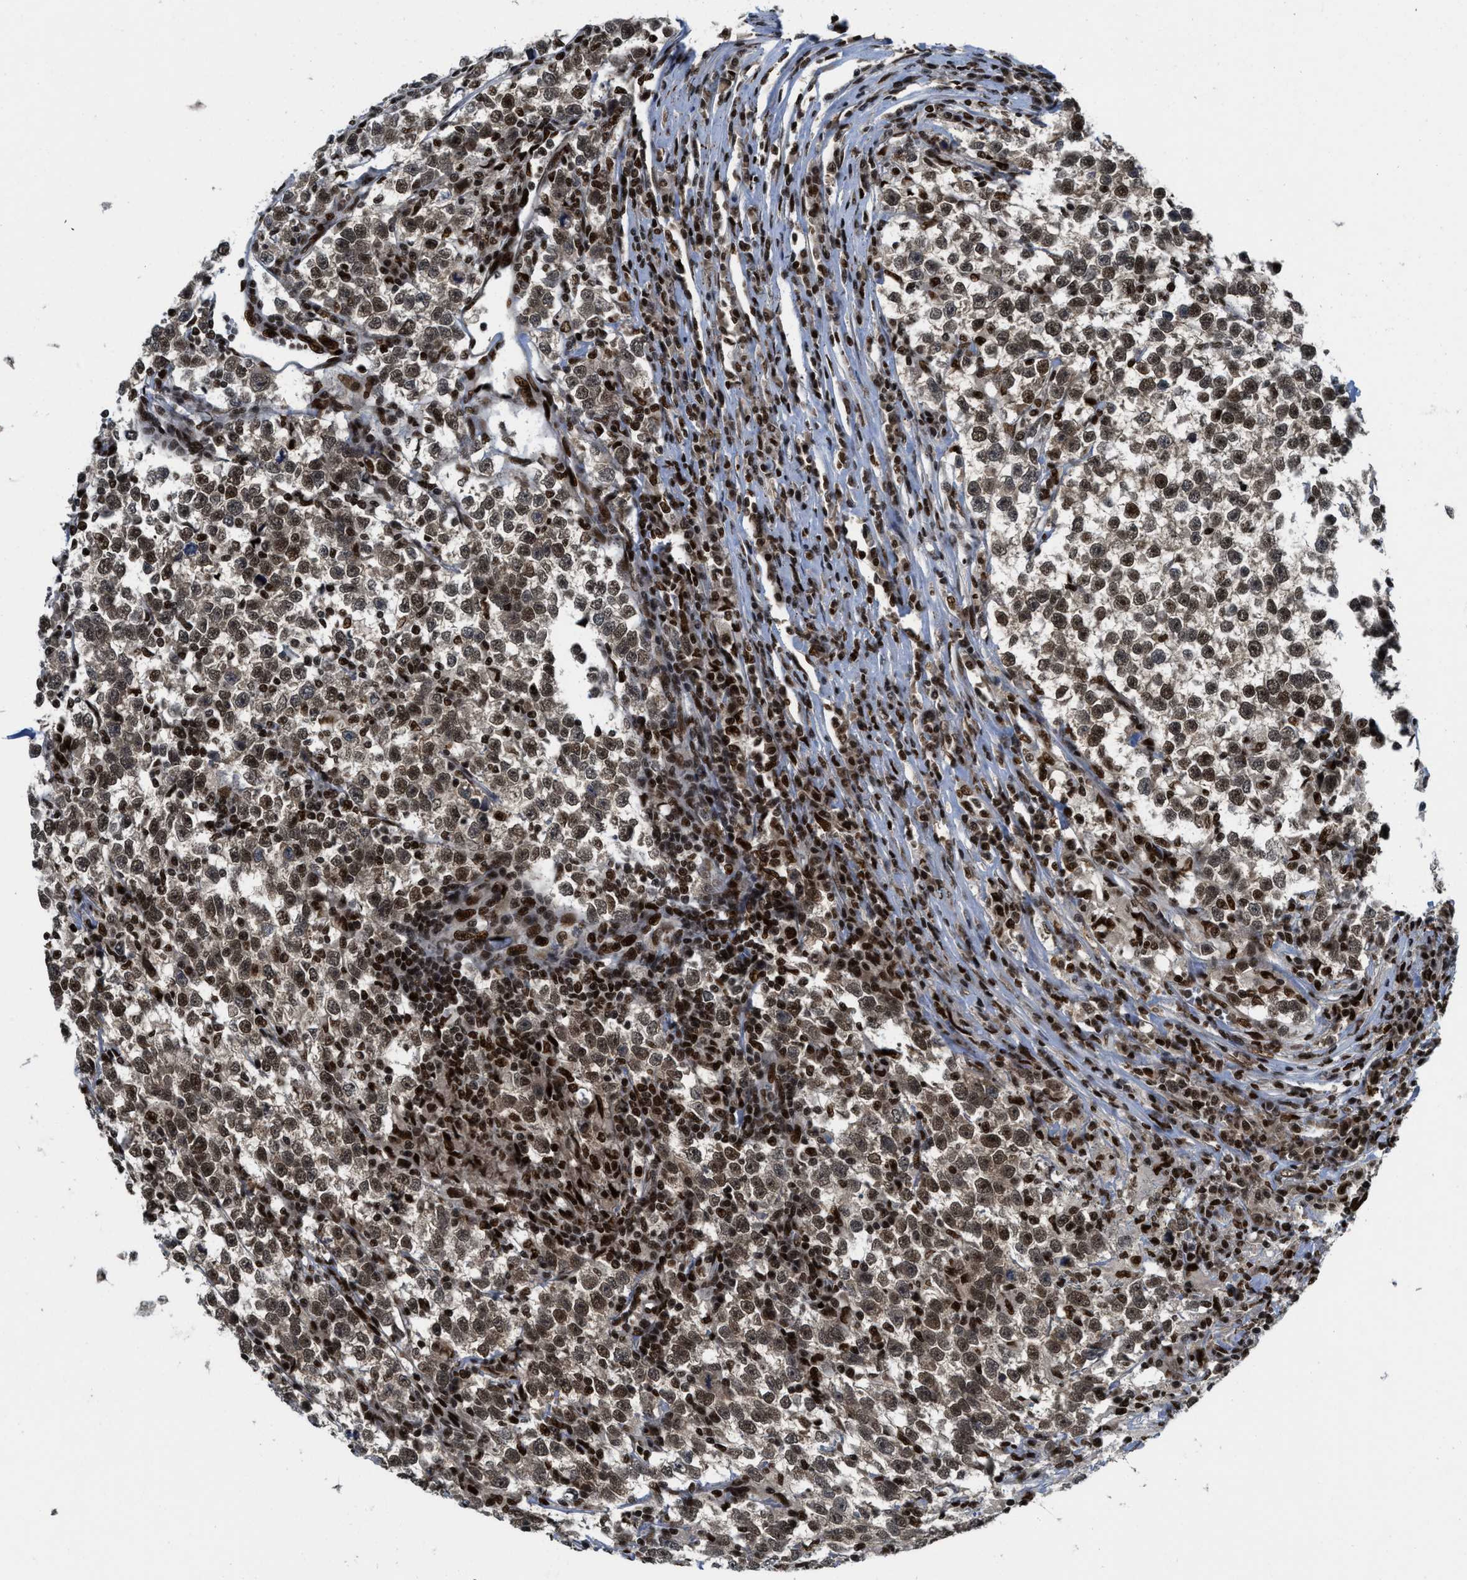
{"staining": {"intensity": "moderate", "quantity": ">75%", "location": "nuclear"}, "tissue": "testis cancer", "cell_type": "Tumor cells", "image_type": "cancer", "snomed": [{"axis": "morphology", "description": "Normal tissue, NOS"}, {"axis": "morphology", "description": "Seminoma, NOS"}, {"axis": "topography", "description": "Testis"}], "caption": "Immunohistochemical staining of seminoma (testis) displays medium levels of moderate nuclear protein staining in about >75% of tumor cells. The staining is performed using DAB (3,3'-diaminobenzidine) brown chromogen to label protein expression. The nuclei are counter-stained blue using hematoxylin.", "gene": "RFX5", "patient": {"sex": "male", "age": 43}}